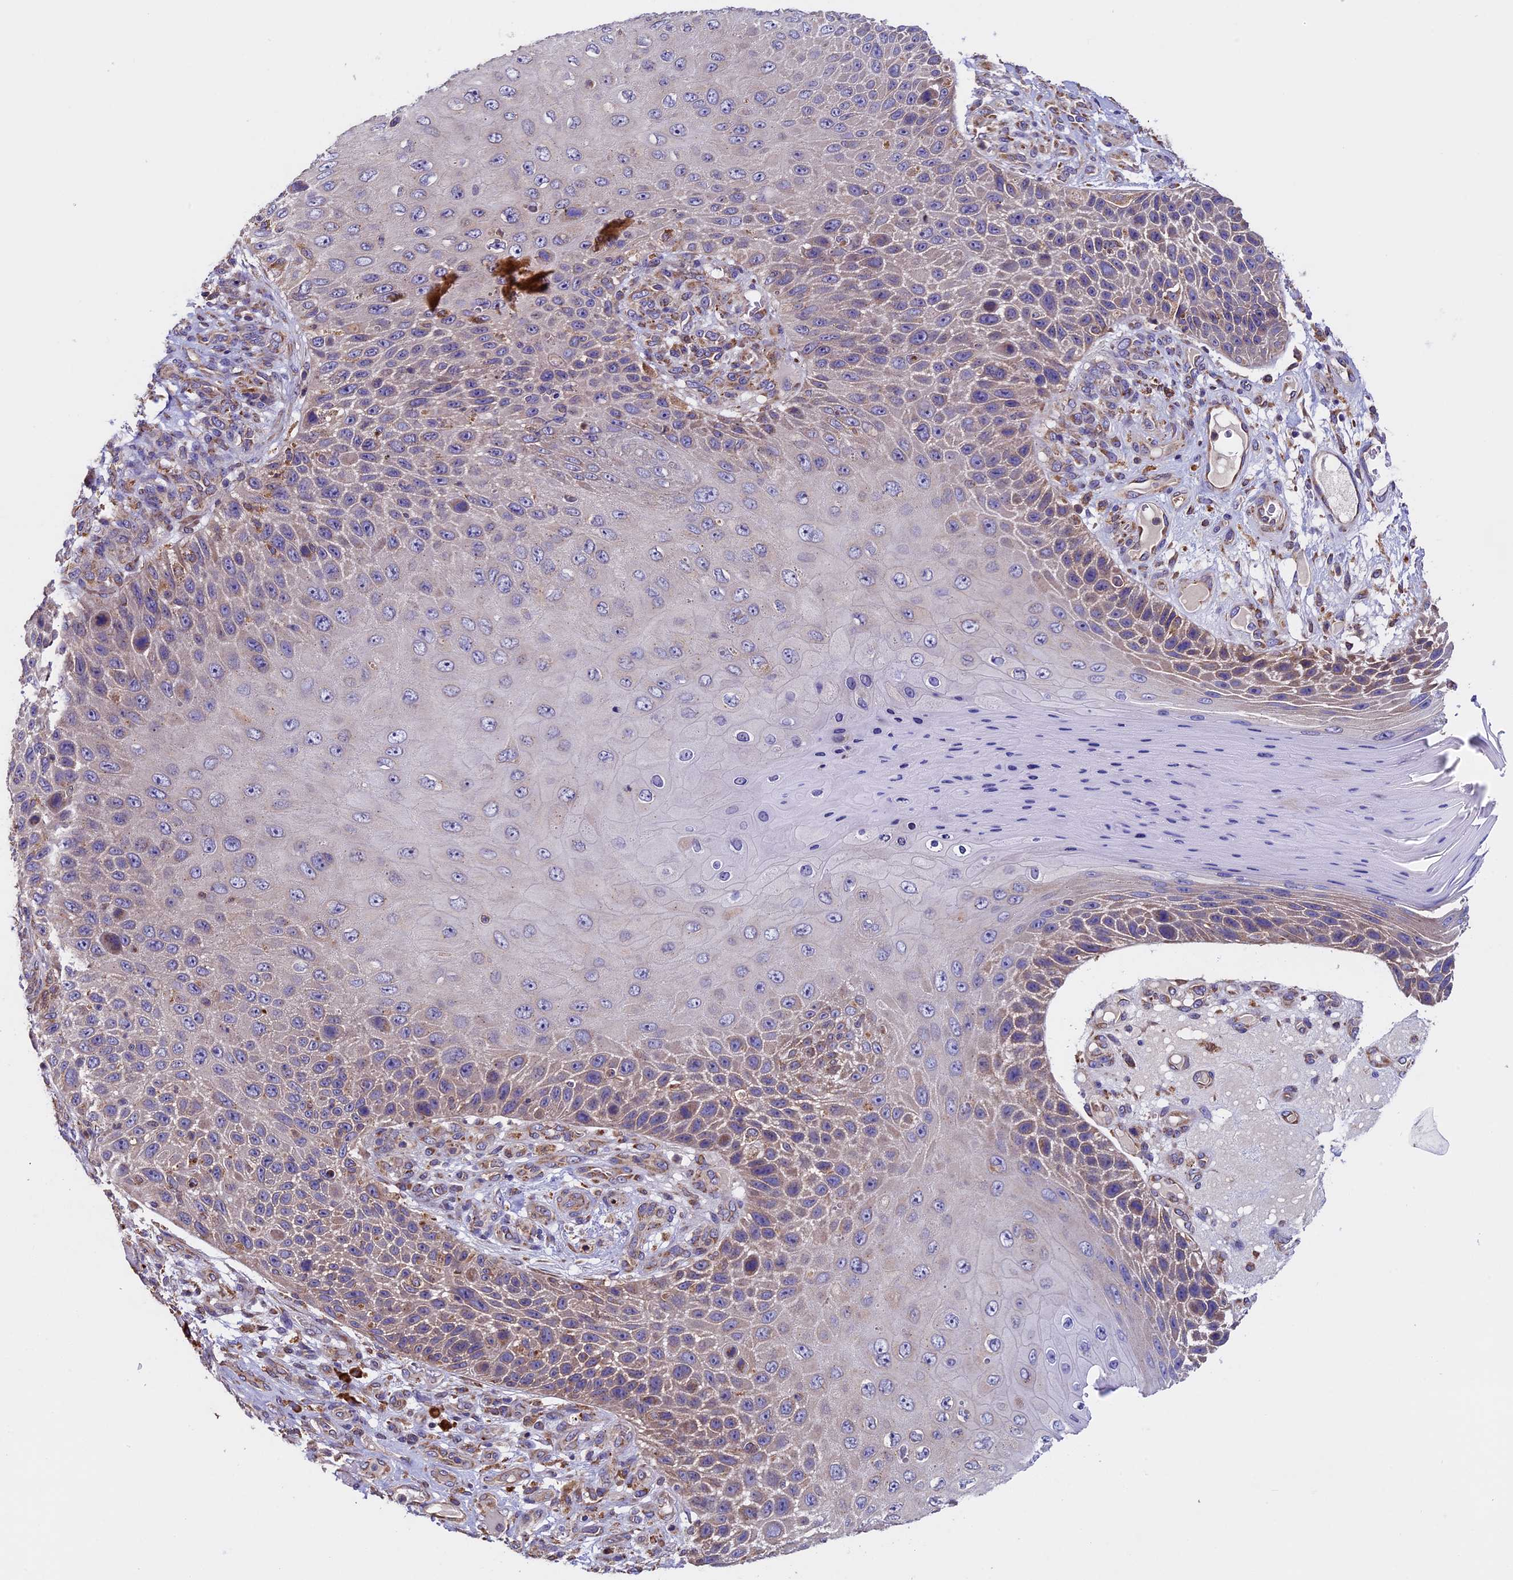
{"staining": {"intensity": "weak", "quantity": "25%-75%", "location": "cytoplasmic/membranous"}, "tissue": "skin cancer", "cell_type": "Tumor cells", "image_type": "cancer", "snomed": [{"axis": "morphology", "description": "Squamous cell carcinoma, NOS"}, {"axis": "topography", "description": "Skin"}], "caption": "IHC of human skin cancer (squamous cell carcinoma) displays low levels of weak cytoplasmic/membranous expression in approximately 25%-75% of tumor cells. The staining was performed using DAB (3,3'-diaminobenzidine) to visualize the protein expression in brown, while the nuclei were stained in blue with hematoxylin (Magnification: 20x).", "gene": "BTBD3", "patient": {"sex": "female", "age": 88}}